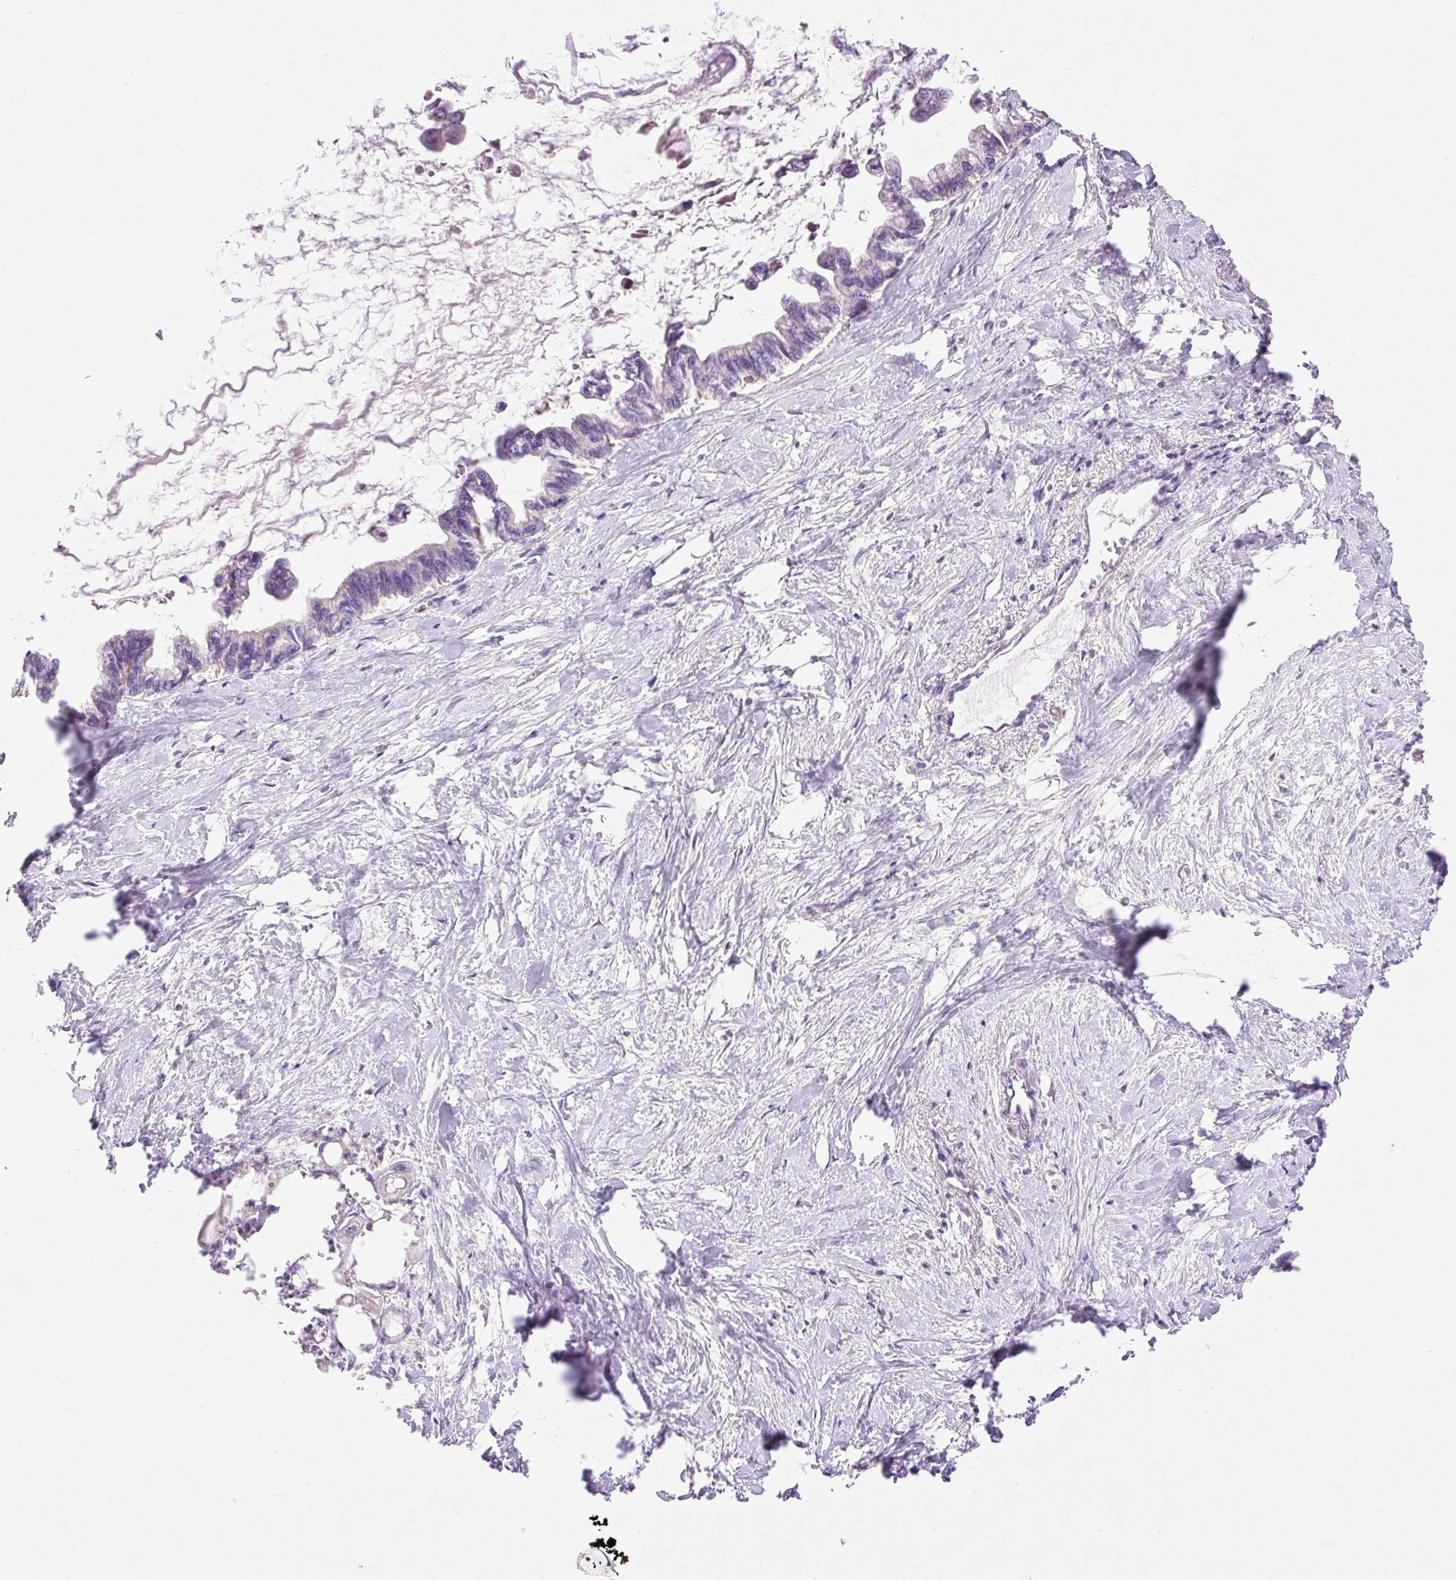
{"staining": {"intensity": "negative", "quantity": "none", "location": "none"}, "tissue": "pancreatic cancer", "cell_type": "Tumor cells", "image_type": "cancer", "snomed": [{"axis": "morphology", "description": "Adenocarcinoma, NOS"}, {"axis": "topography", "description": "Pancreas"}], "caption": "Immunohistochemistry image of neoplastic tissue: human pancreatic cancer (adenocarcinoma) stained with DAB displays no significant protein staining in tumor cells.", "gene": "IMMT", "patient": {"sex": "male", "age": 61}}